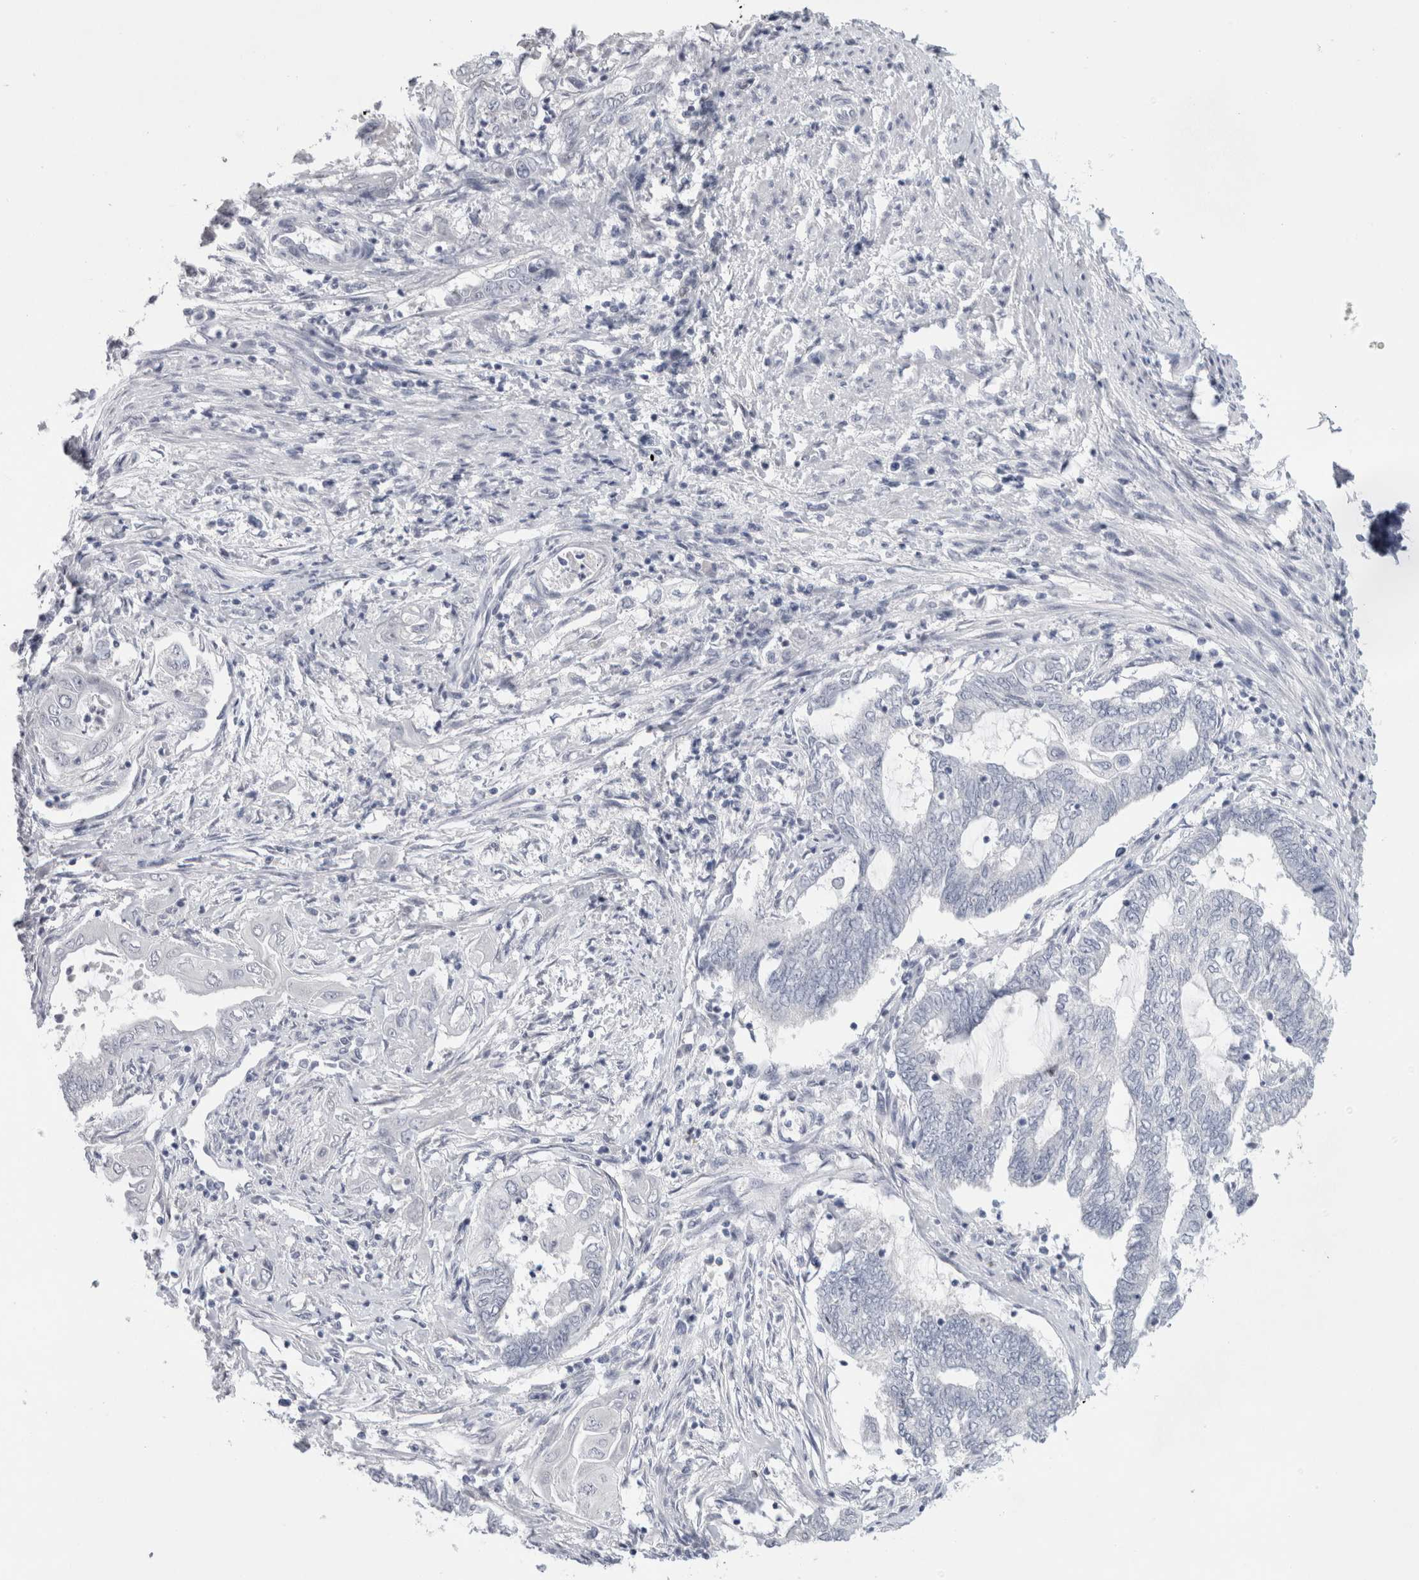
{"staining": {"intensity": "negative", "quantity": "none", "location": "none"}, "tissue": "endometrial cancer", "cell_type": "Tumor cells", "image_type": "cancer", "snomed": [{"axis": "morphology", "description": "Adenocarcinoma, NOS"}, {"axis": "topography", "description": "Uterus"}, {"axis": "topography", "description": "Endometrium"}], "caption": "Immunohistochemical staining of endometrial adenocarcinoma shows no significant positivity in tumor cells.", "gene": "TONSL", "patient": {"sex": "female", "age": 70}}